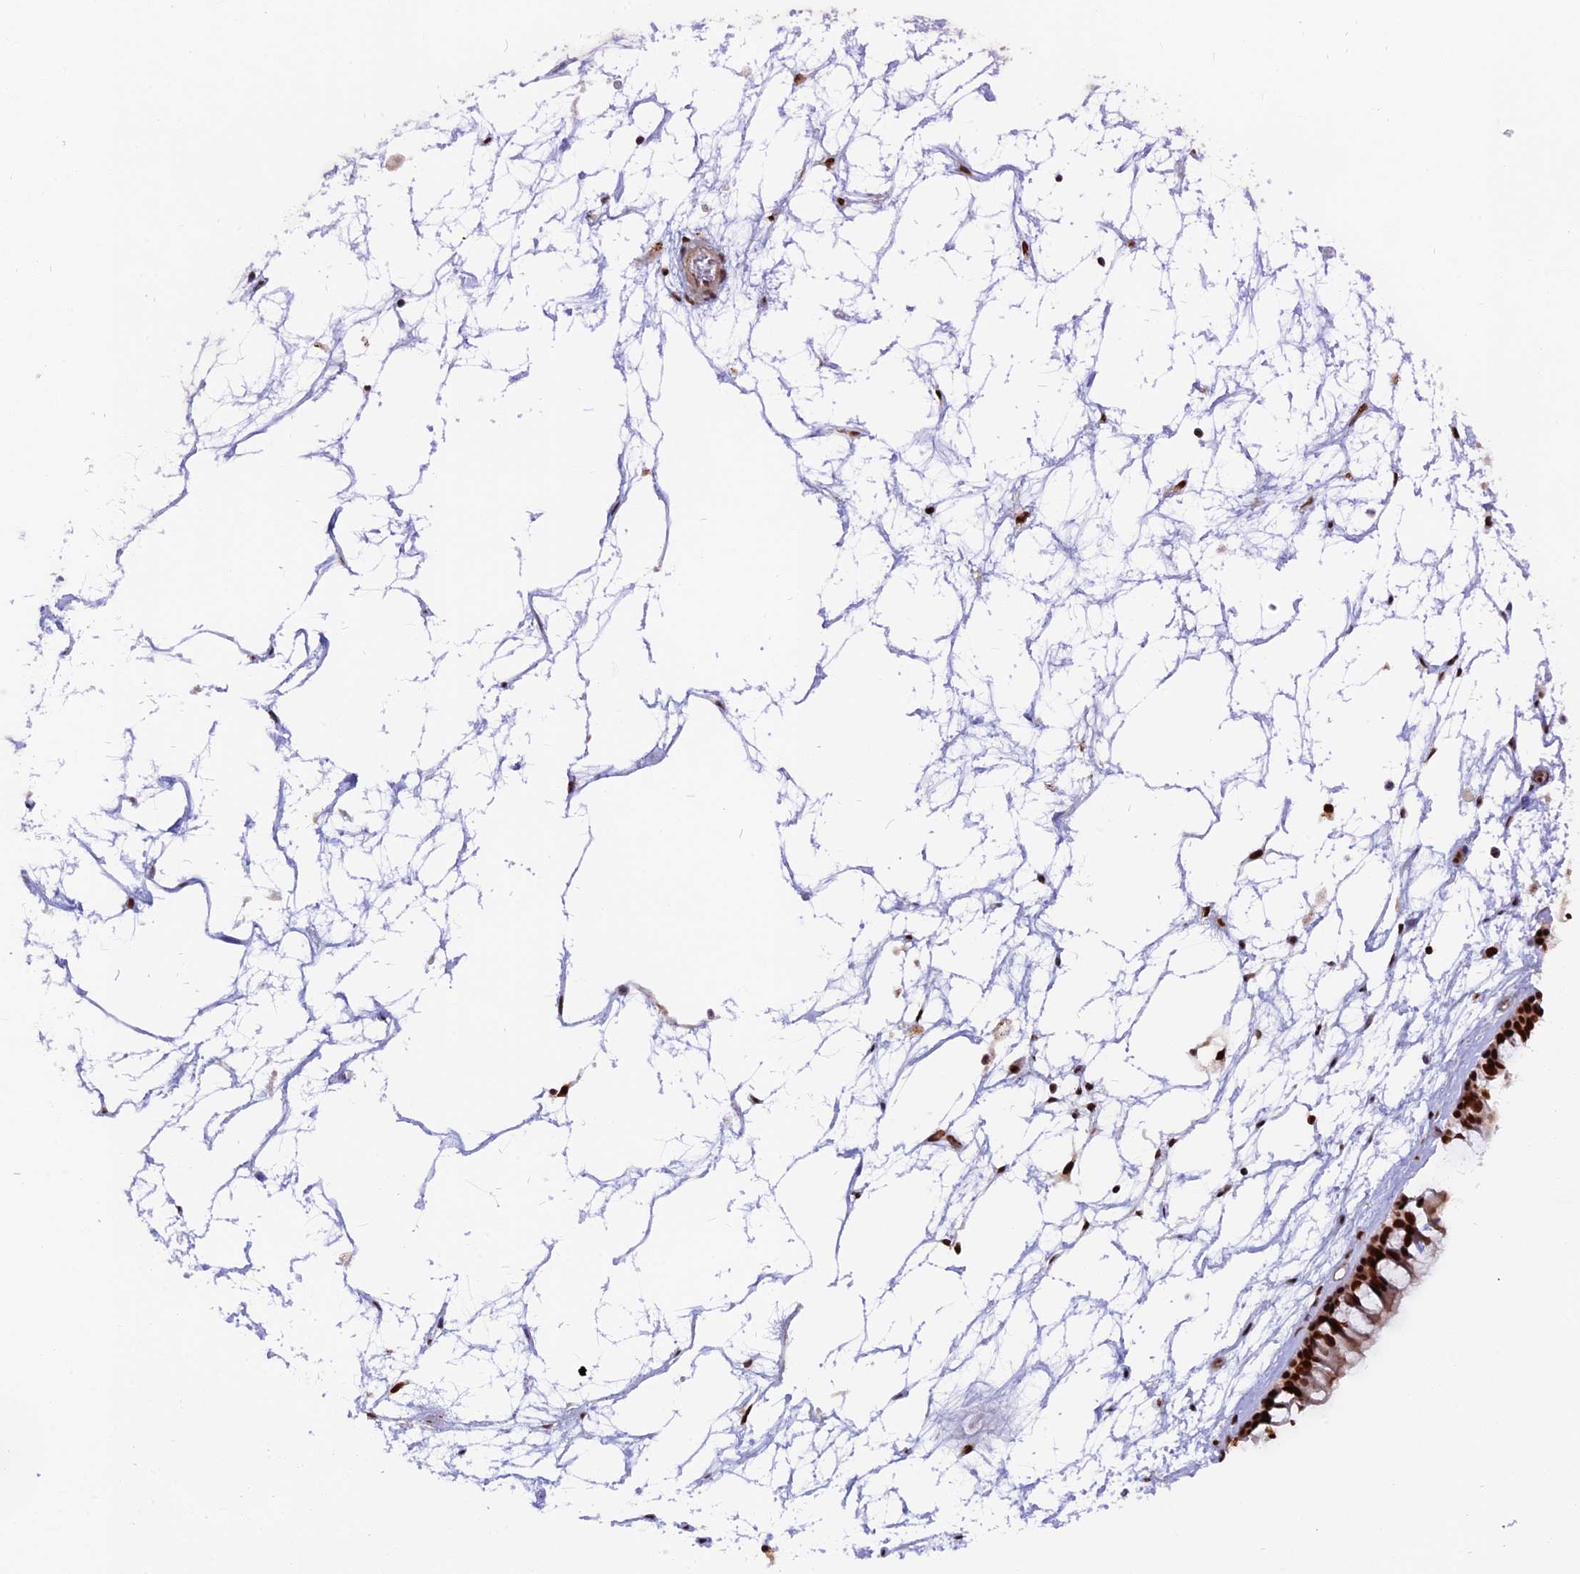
{"staining": {"intensity": "strong", "quantity": ">75%", "location": "nuclear"}, "tissue": "nasopharynx", "cell_type": "Respiratory epithelial cells", "image_type": "normal", "snomed": [{"axis": "morphology", "description": "Normal tissue, NOS"}, {"axis": "topography", "description": "Nasopharynx"}], "caption": "Immunohistochemical staining of benign nasopharynx displays high levels of strong nuclear expression in about >75% of respiratory epithelial cells. (IHC, brightfield microscopy, high magnification).", "gene": "RAMACL", "patient": {"sex": "male", "age": 64}}